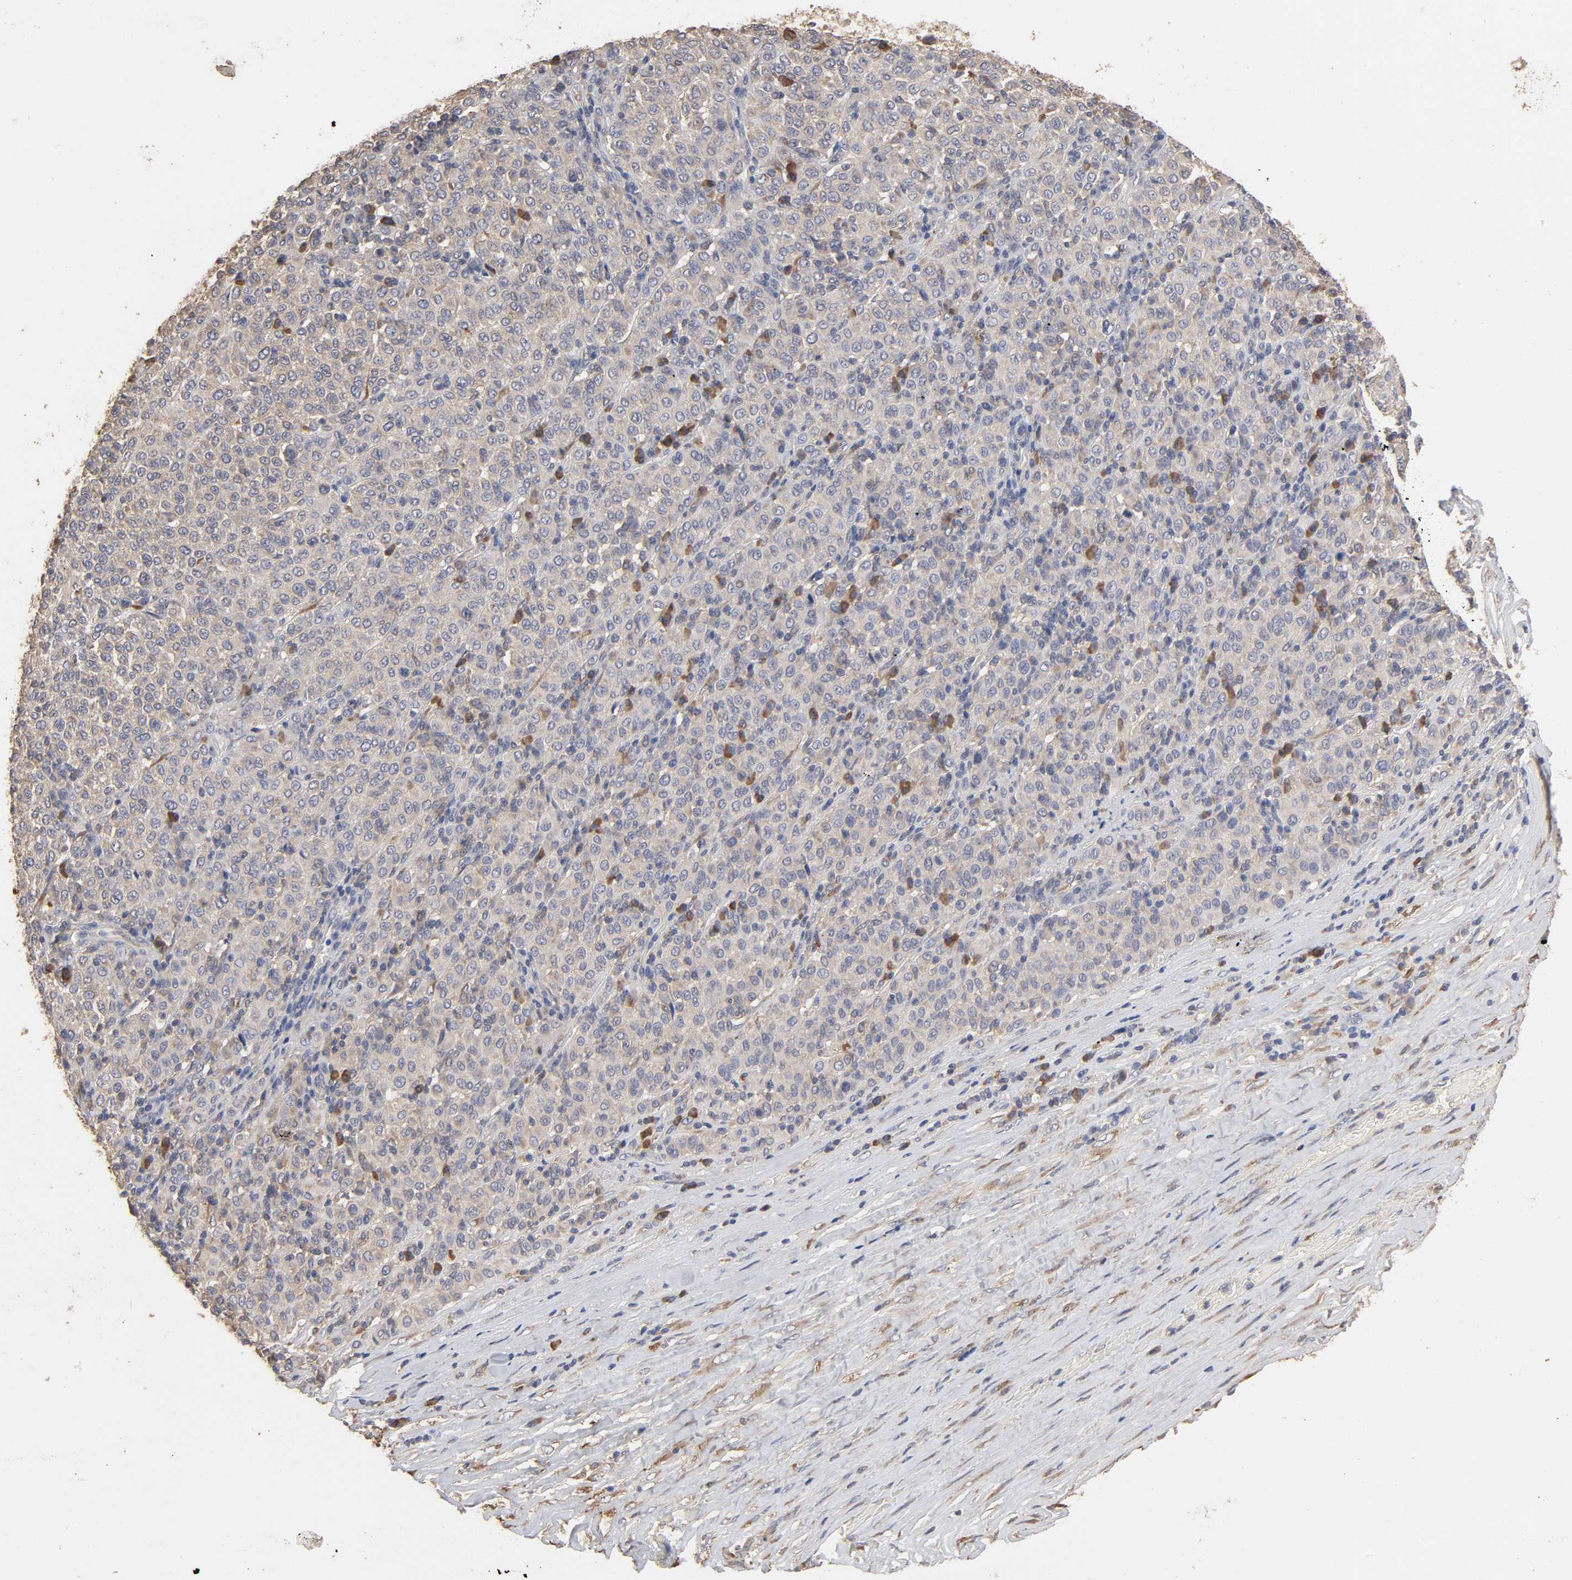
{"staining": {"intensity": "weak", "quantity": "25%-75%", "location": "cytoplasmic/membranous"}, "tissue": "melanoma", "cell_type": "Tumor cells", "image_type": "cancer", "snomed": [{"axis": "morphology", "description": "Malignant melanoma, Metastatic site"}, {"axis": "topography", "description": "Pancreas"}], "caption": "This is an image of IHC staining of melanoma, which shows weak expression in the cytoplasmic/membranous of tumor cells.", "gene": "EIF4G2", "patient": {"sex": "female", "age": 30}}